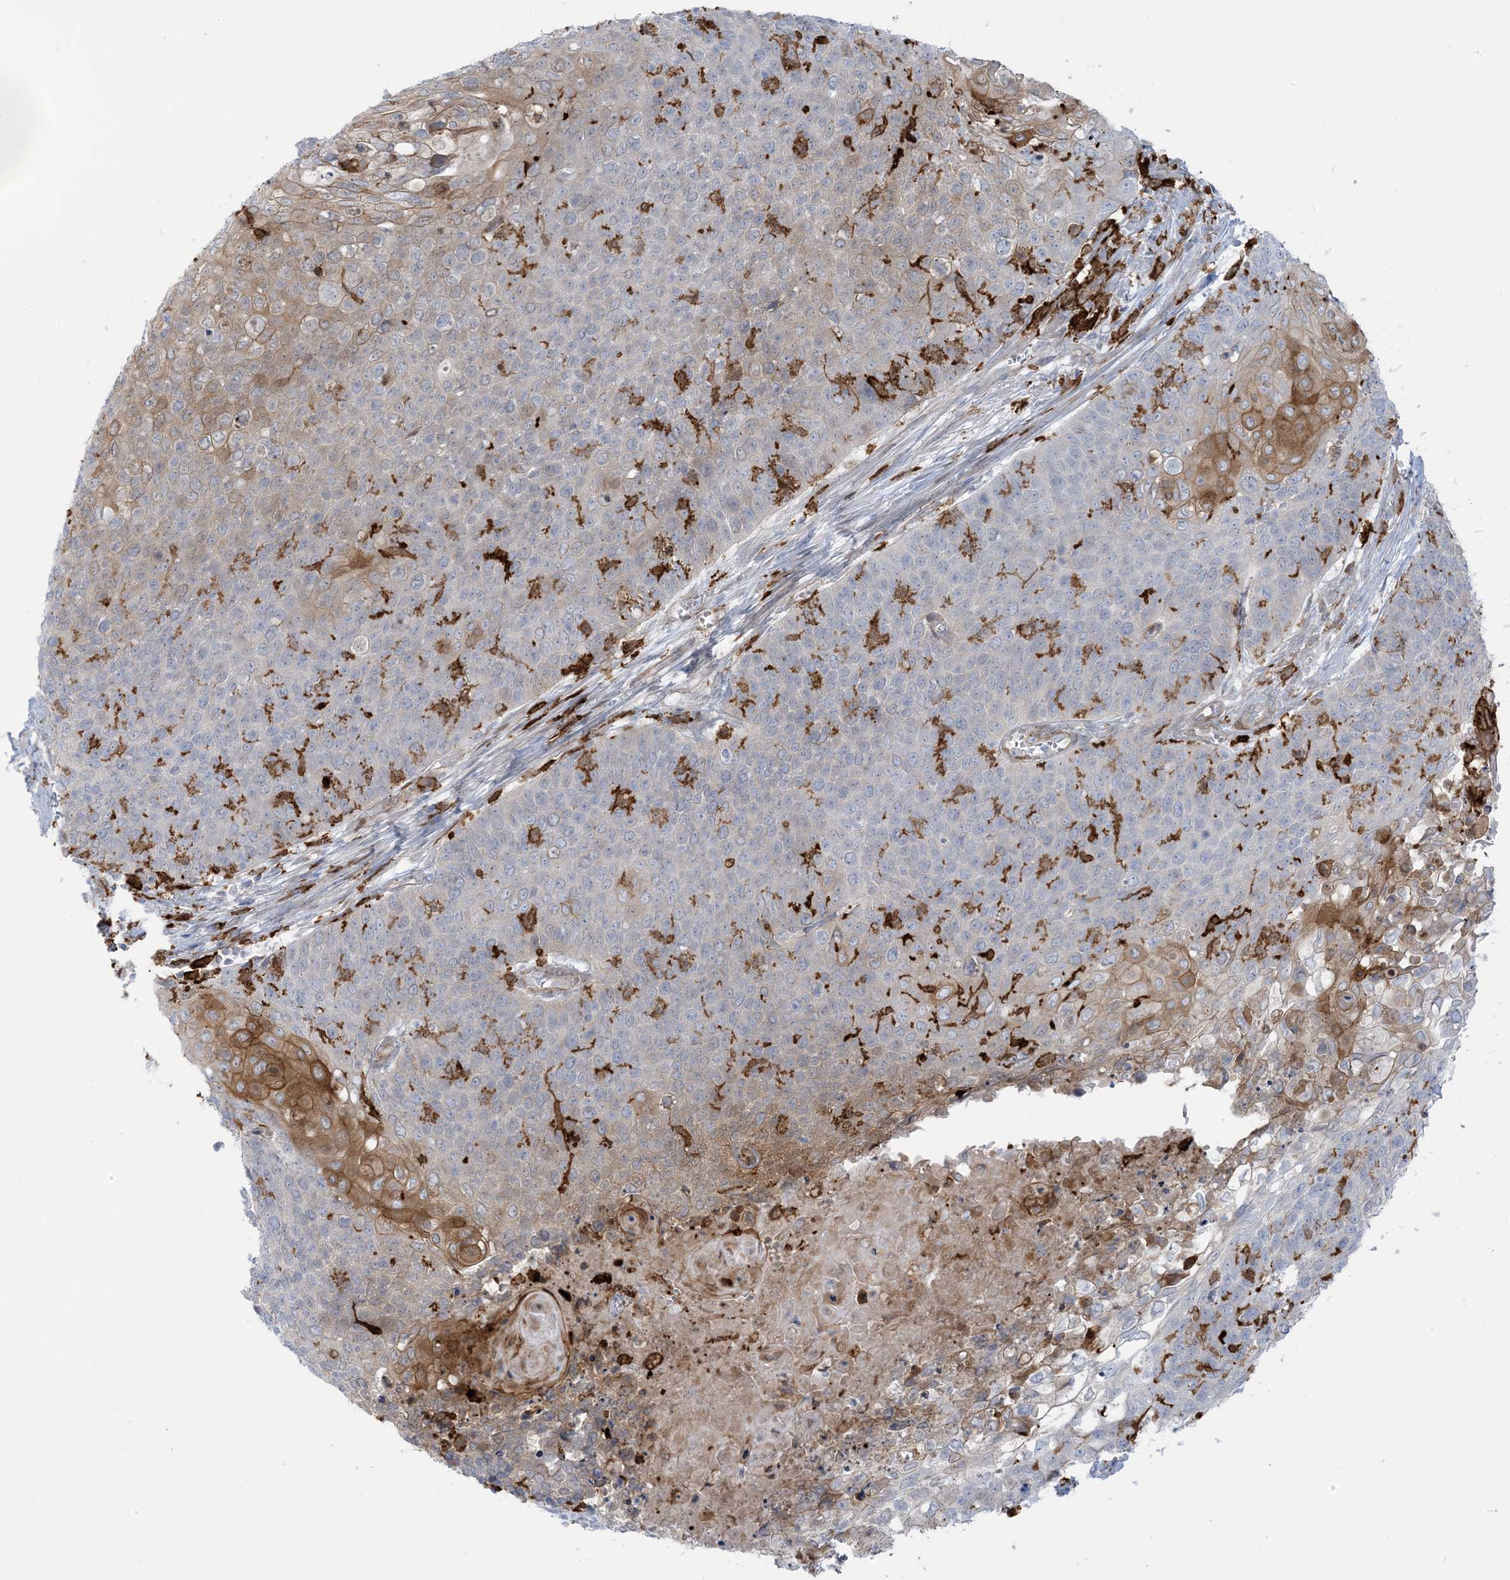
{"staining": {"intensity": "moderate", "quantity": "<25%", "location": "cytoplasmic/membranous"}, "tissue": "cervical cancer", "cell_type": "Tumor cells", "image_type": "cancer", "snomed": [{"axis": "morphology", "description": "Squamous cell carcinoma, NOS"}, {"axis": "topography", "description": "Cervix"}], "caption": "The micrograph shows staining of cervical cancer (squamous cell carcinoma), revealing moderate cytoplasmic/membranous protein expression (brown color) within tumor cells.", "gene": "ICMT", "patient": {"sex": "female", "age": 39}}